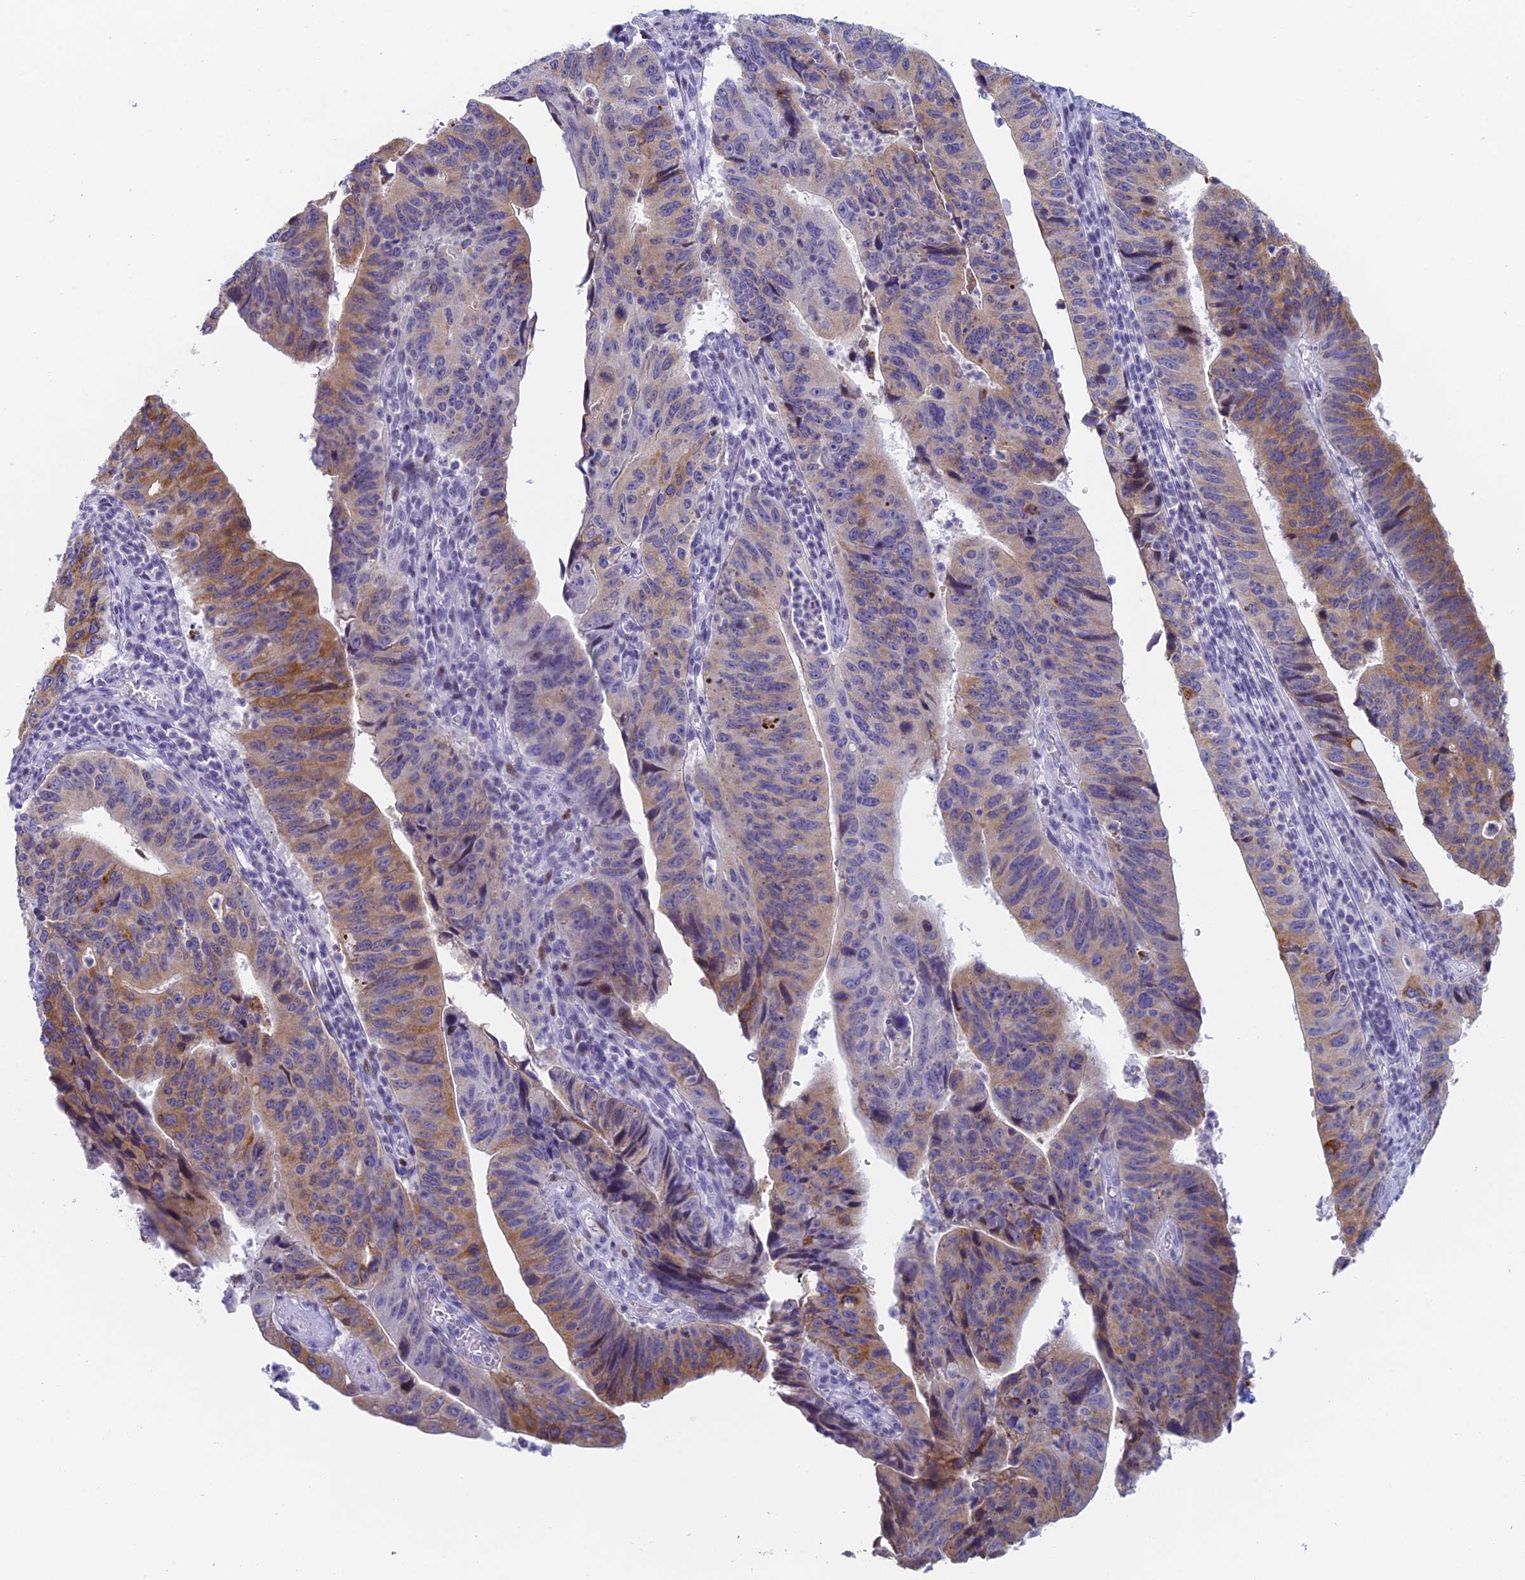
{"staining": {"intensity": "moderate", "quantity": "25%-75%", "location": "cytoplasmic/membranous"}, "tissue": "stomach cancer", "cell_type": "Tumor cells", "image_type": "cancer", "snomed": [{"axis": "morphology", "description": "Adenocarcinoma, NOS"}, {"axis": "topography", "description": "Stomach"}], "caption": "Stomach cancer tissue displays moderate cytoplasmic/membranous staining in about 25%-75% of tumor cells The staining was performed using DAB (3,3'-diaminobenzidine) to visualize the protein expression in brown, while the nuclei were stained in blue with hematoxylin (Magnification: 20x).", "gene": "REXO5", "patient": {"sex": "male", "age": 59}}